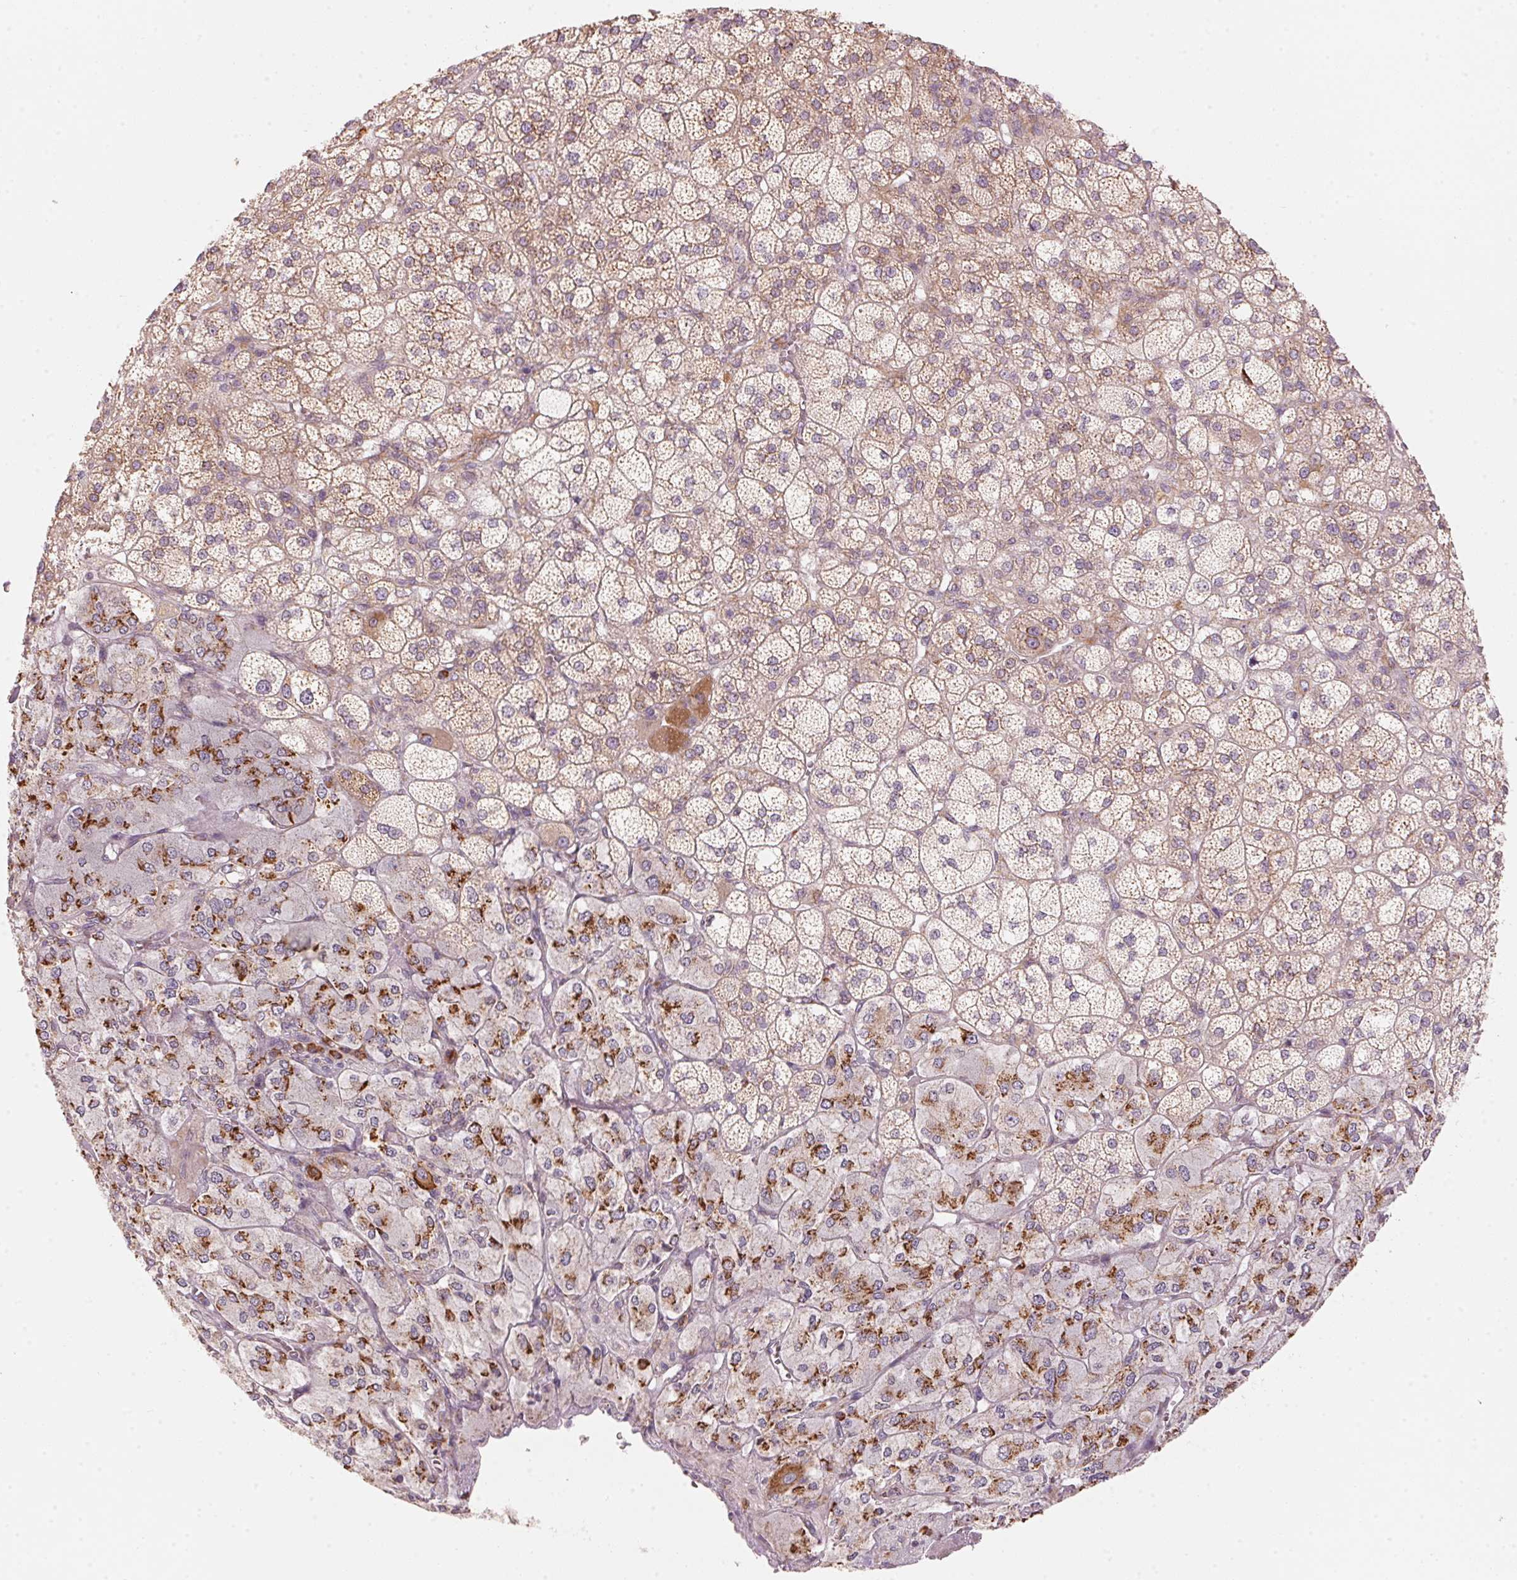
{"staining": {"intensity": "moderate", "quantity": ">75%", "location": "cytoplasmic/membranous"}, "tissue": "adrenal gland", "cell_type": "Glandular cells", "image_type": "normal", "snomed": [{"axis": "morphology", "description": "Normal tissue, NOS"}, {"axis": "topography", "description": "Adrenal gland"}], "caption": "DAB (3,3'-diaminobenzidine) immunohistochemical staining of unremarkable human adrenal gland reveals moderate cytoplasmic/membranous protein staining in approximately >75% of glandular cells.", "gene": "BLOC1S2", "patient": {"sex": "female", "age": 60}}